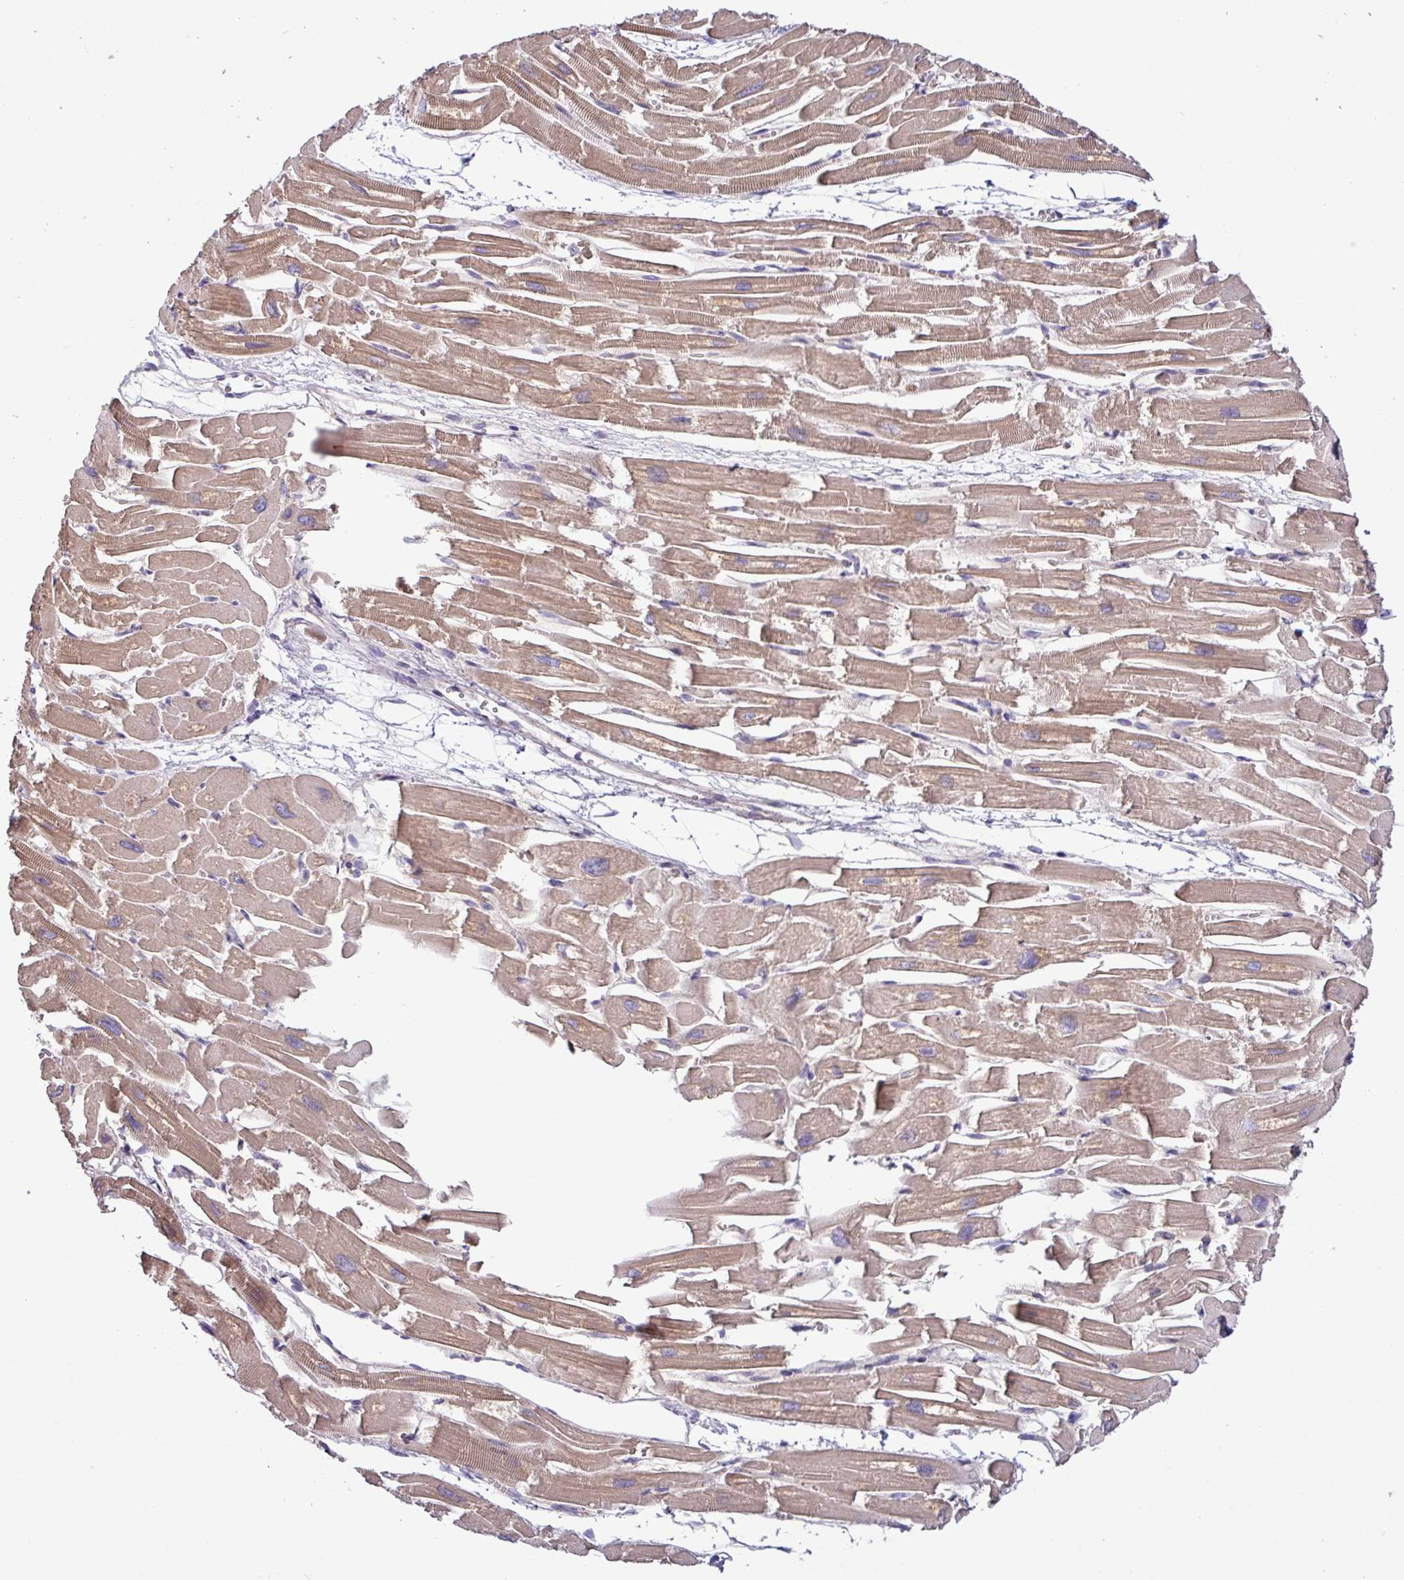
{"staining": {"intensity": "moderate", "quantity": ">75%", "location": "cytoplasmic/membranous"}, "tissue": "heart muscle", "cell_type": "Cardiomyocytes", "image_type": "normal", "snomed": [{"axis": "morphology", "description": "Normal tissue, NOS"}, {"axis": "topography", "description": "Heart"}], "caption": "This is an image of IHC staining of normal heart muscle, which shows moderate positivity in the cytoplasmic/membranous of cardiomyocytes.", "gene": "TMEM62", "patient": {"sex": "male", "age": 54}}